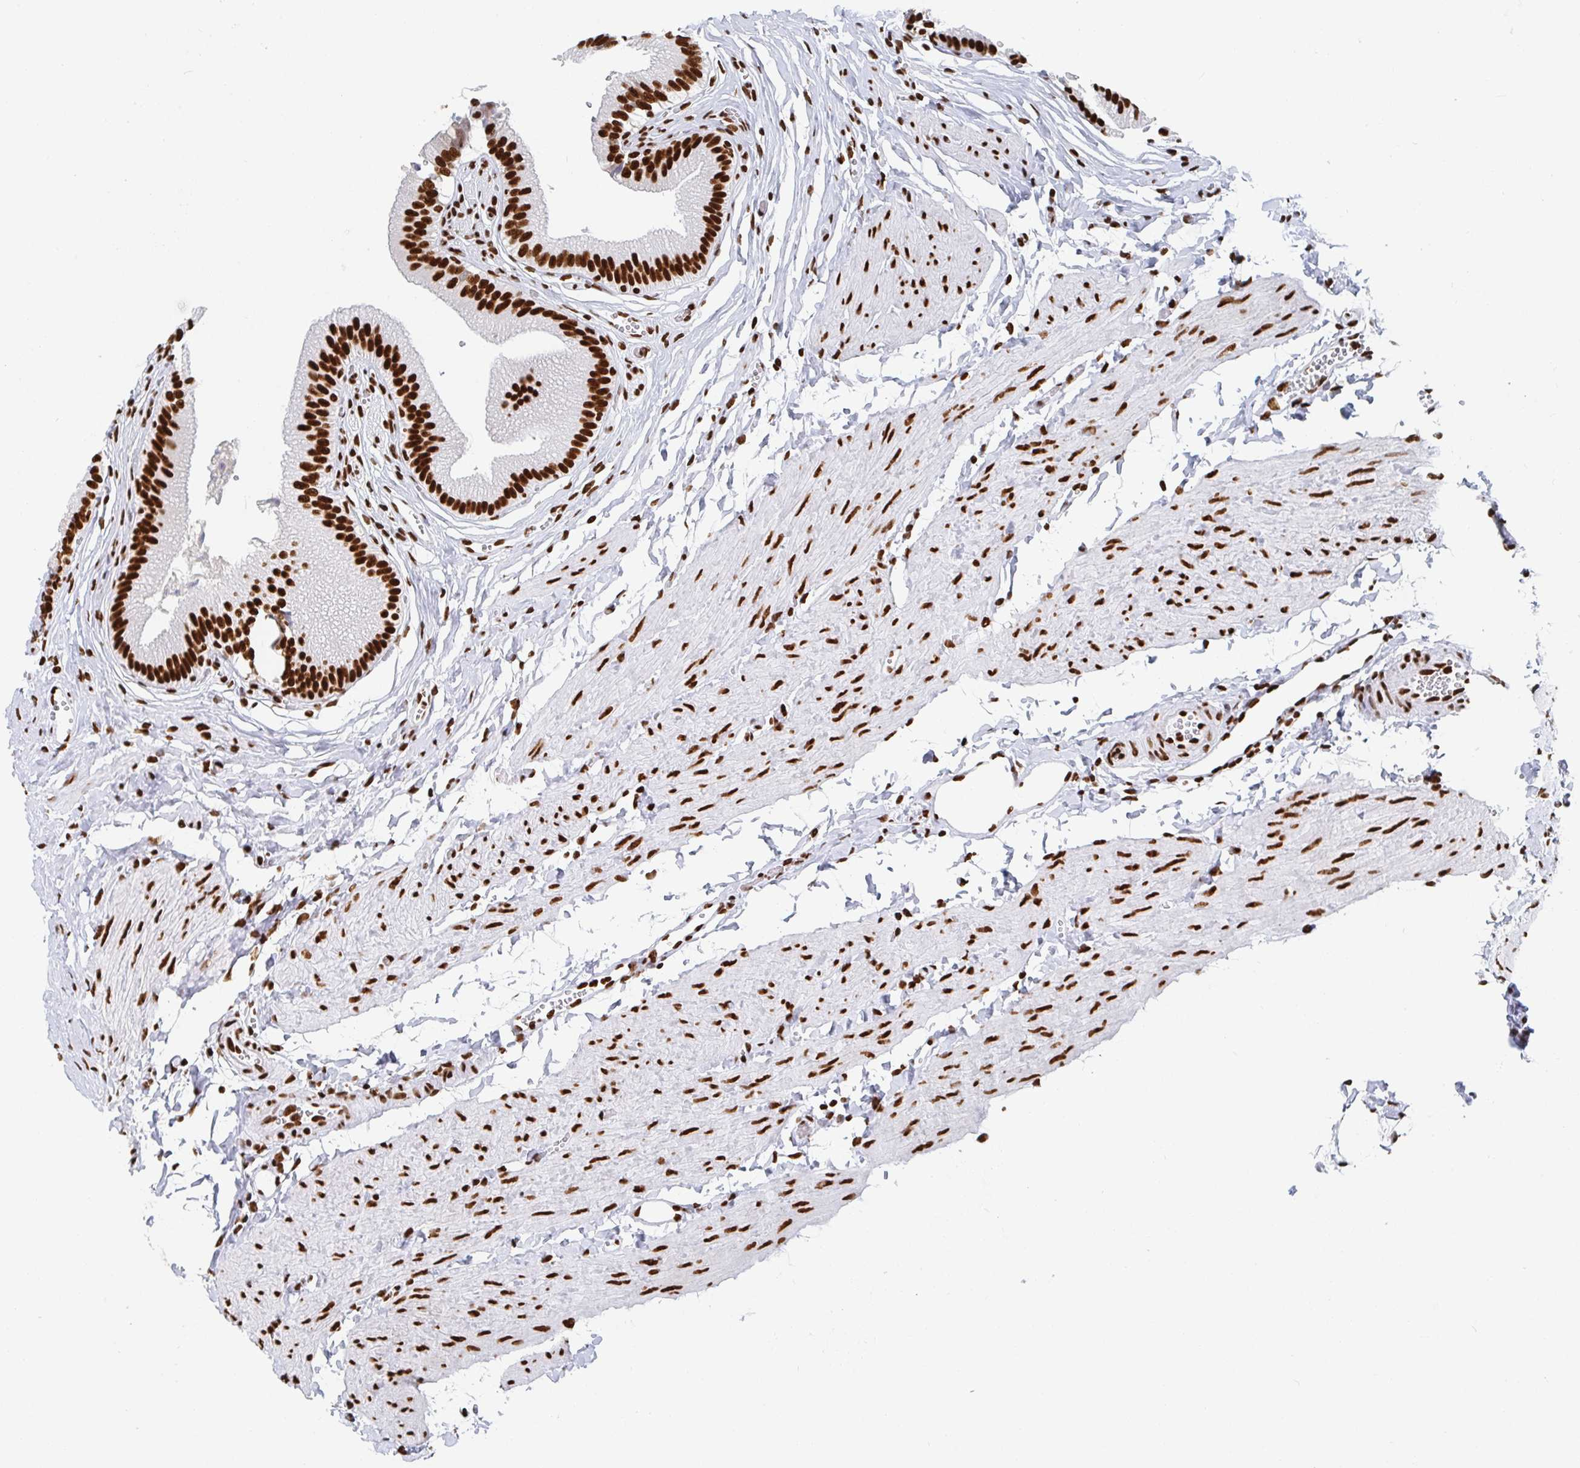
{"staining": {"intensity": "strong", "quantity": ">75%", "location": "nuclear"}, "tissue": "gallbladder", "cell_type": "Glandular cells", "image_type": "normal", "snomed": [{"axis": "morphology", "description": "Normal tissue, NOS"}, {"axis": "topography", "description": "Gallbladder"}, {"axis": "topography", "description": "Peripheral nerve tissue"}], "caption": "Human gallbladder stained for a protein (brown) shows strong nuclear positive positivity in about >75% of glandular cells.", "gene": "EWSR1", "patient": {"sex": "male", "age": 17}}